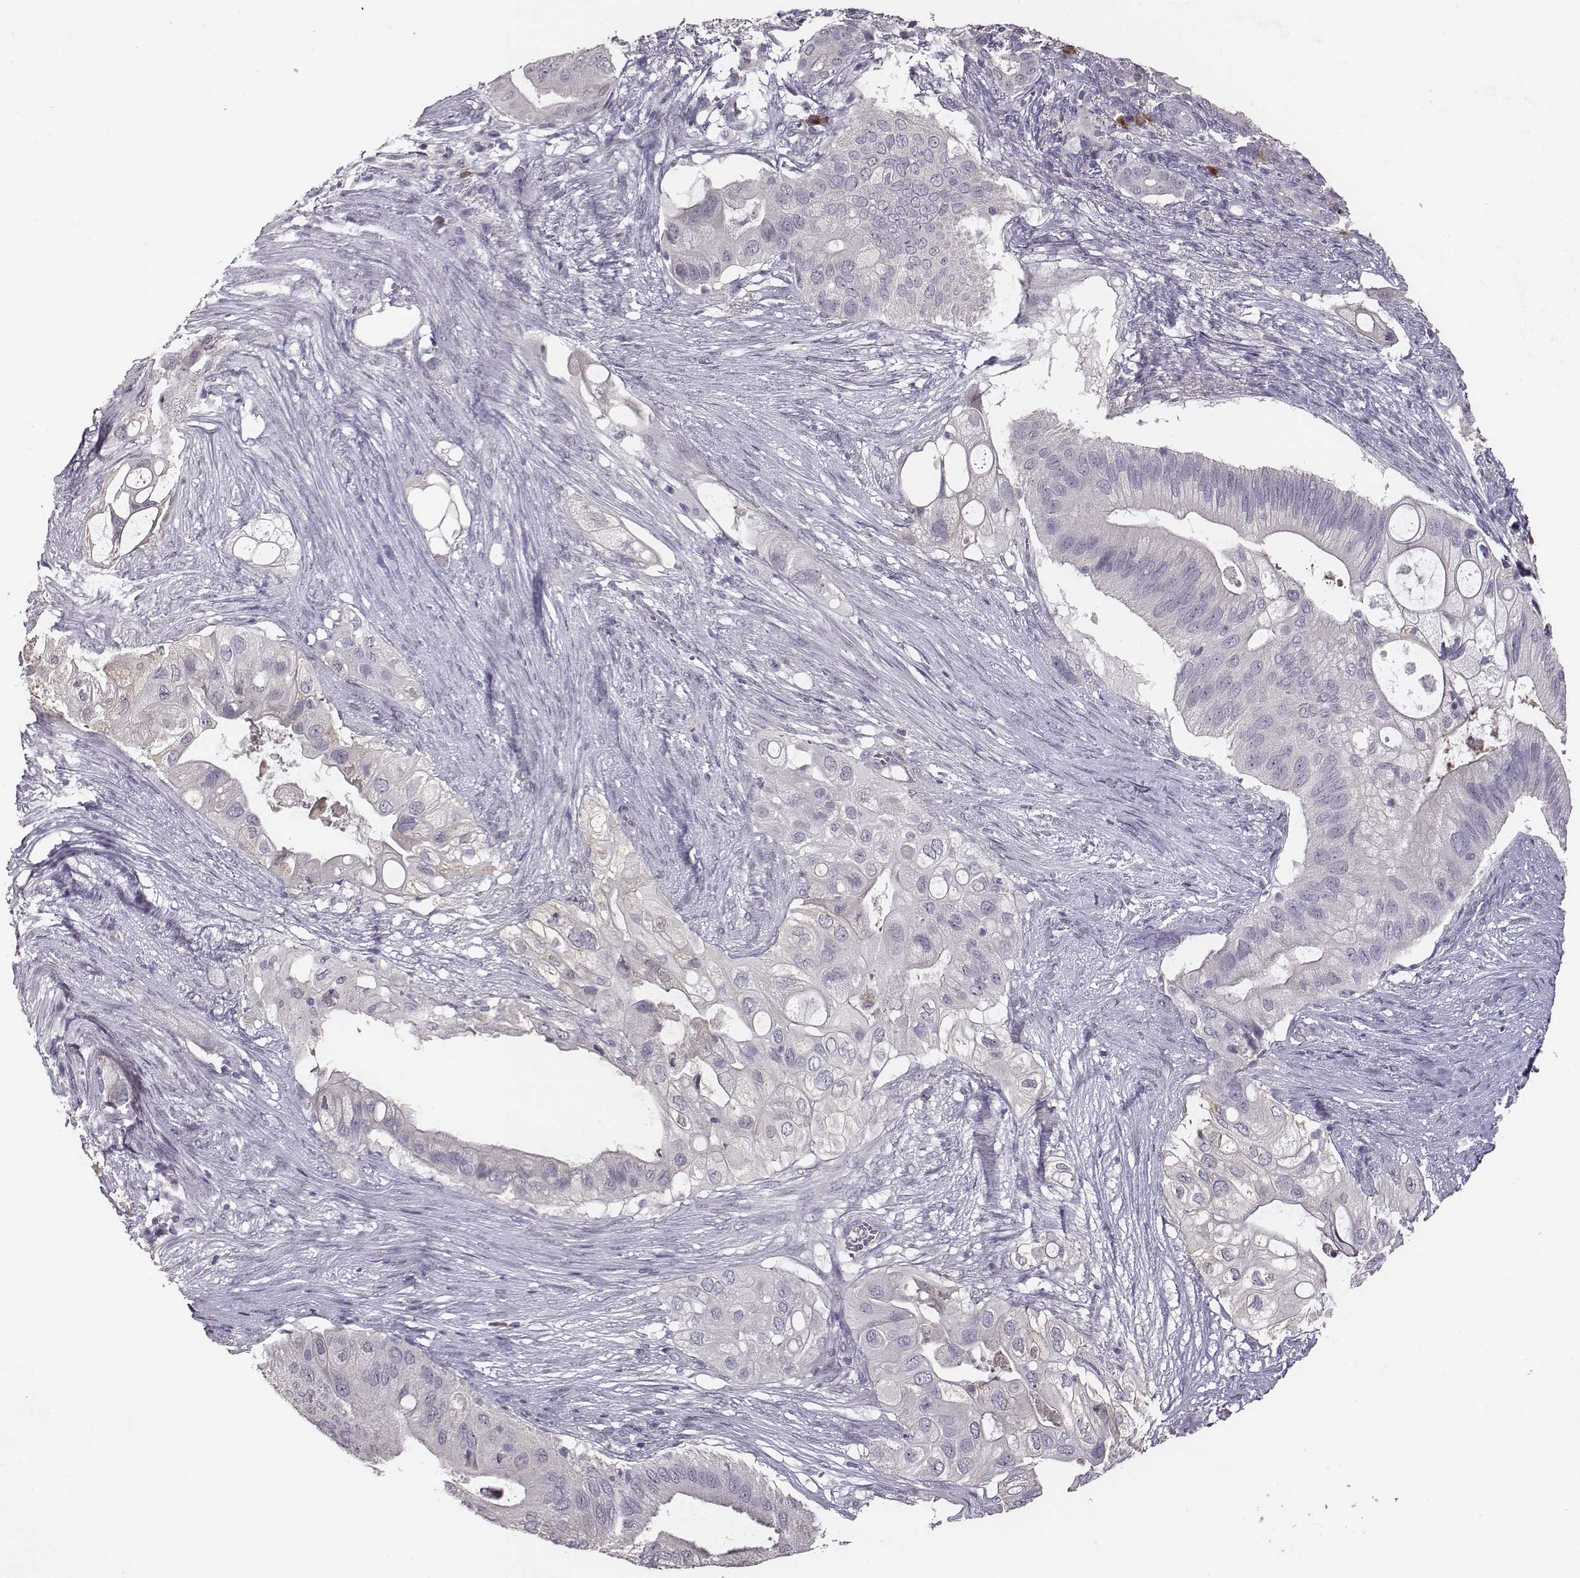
{"staining": {"intensity": "negative", "quantity": "none", "location": "none"}, "tissue": "pancreatic cancer", "cell_type": "Tumor cells", "image_type": "cancer", "snomed": [{"axis": "morphology", "description": "Adenocarcinoma, NOS"}, {"axis": "topography", "description": "Pancreas"}], "caption": "The image reveals no significant expression in tumor cells of pancreatic cancer.", "gene": "SLC22A6", "patient": {"sex": "female", "age": 72}}